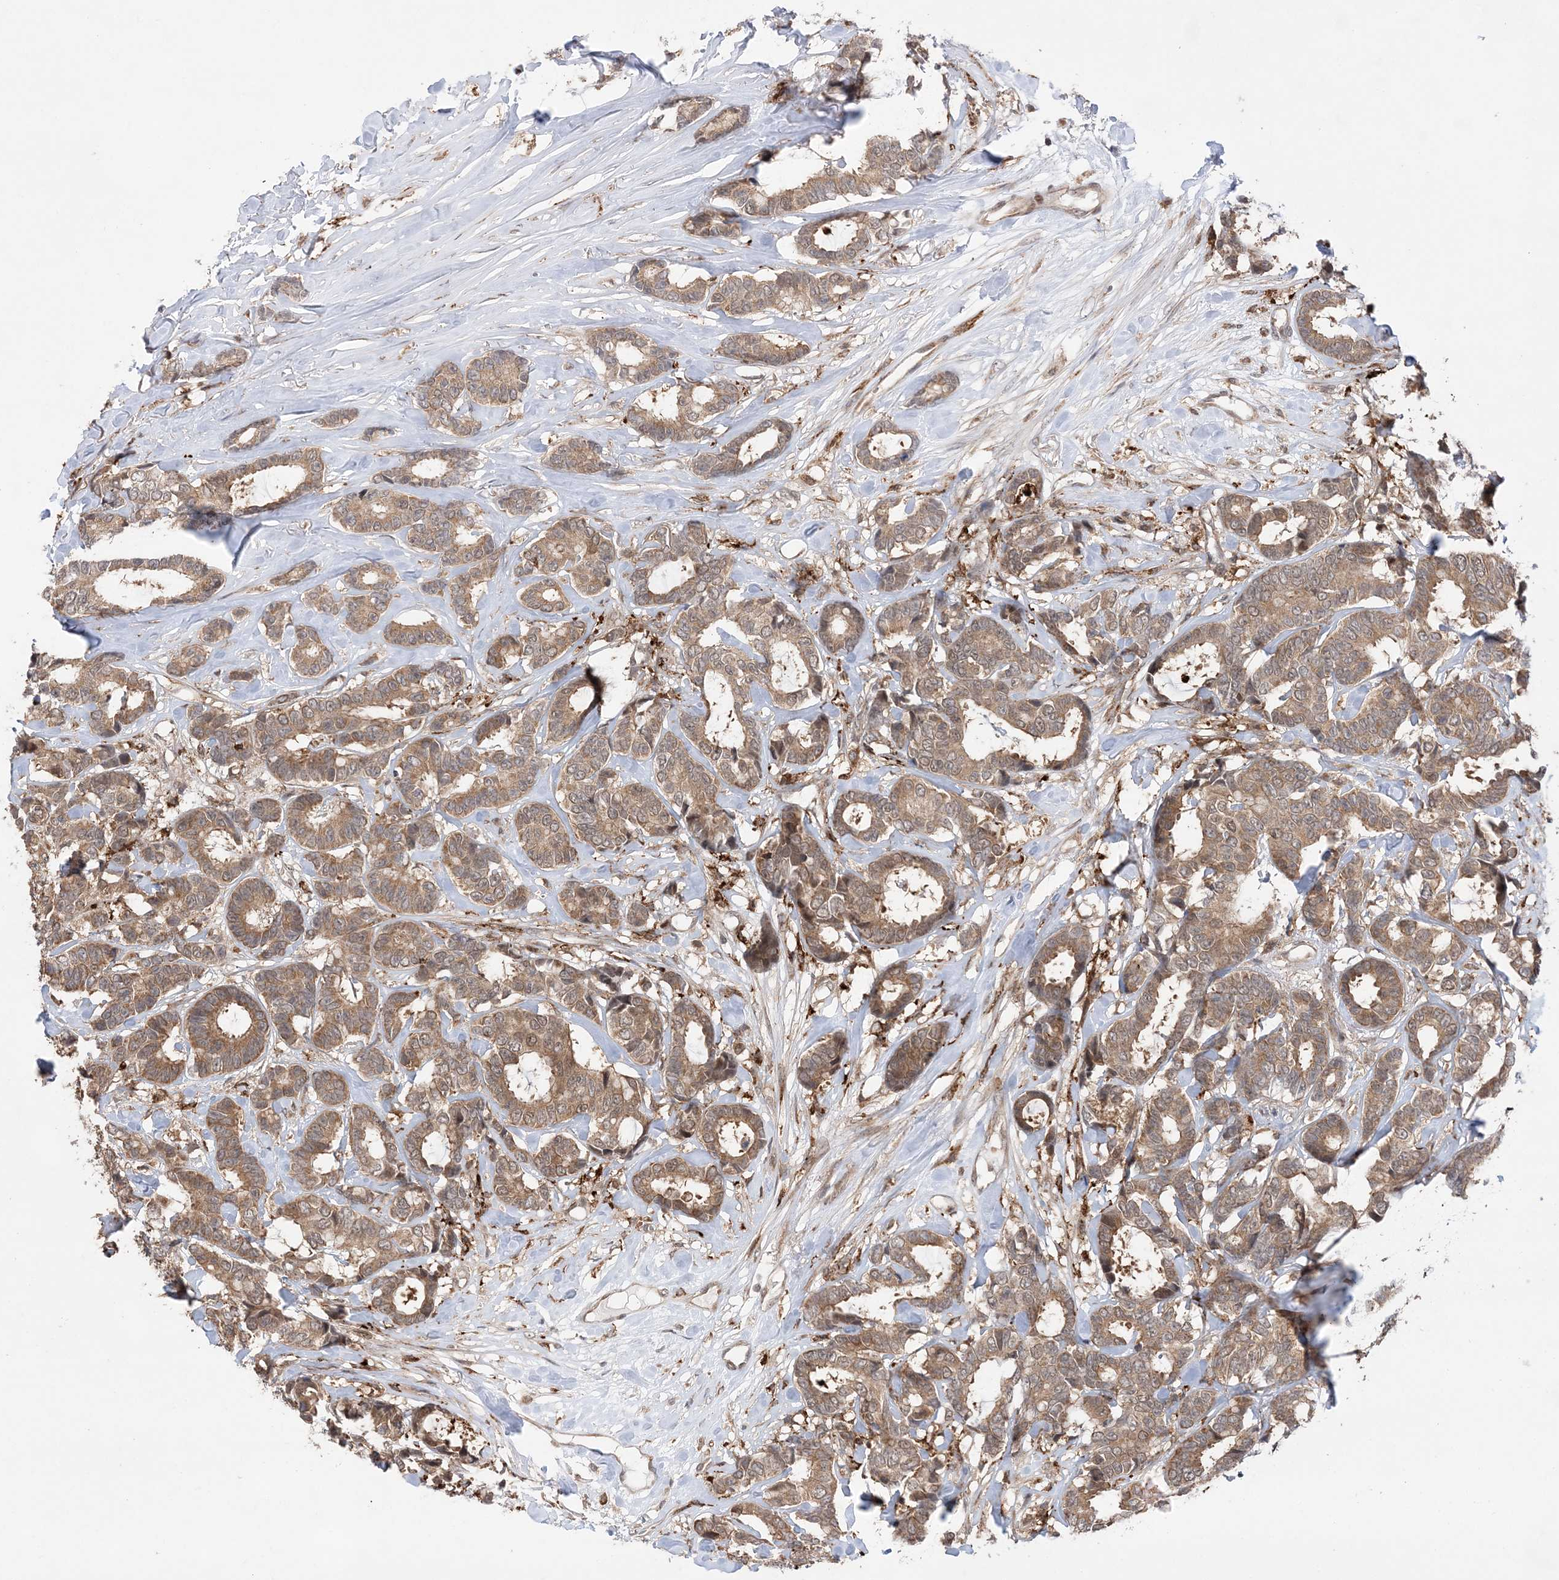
{"staining": {"intensity": "moderate", "quantity": ">75%", "location": "cytoplasmic/membranous"}, "tissue": "breast cancer", "cell_type": "Tumor cells", "image_type": "cancer", "snomed": [{"axis": "morphology", "description": "Duct carcinoma"}, {"axis": "topography", "description": "Breast"}], "caption": "Moderate cytoplasmic/membranous expression for a protein is identified in approximately >75% of tumor cells of infiltrating ductal carcinoma (breast) using immunohistochemistry (IHC).", "gene": "ANAPC15", "patient": {"sex": "female", "age": 87}}